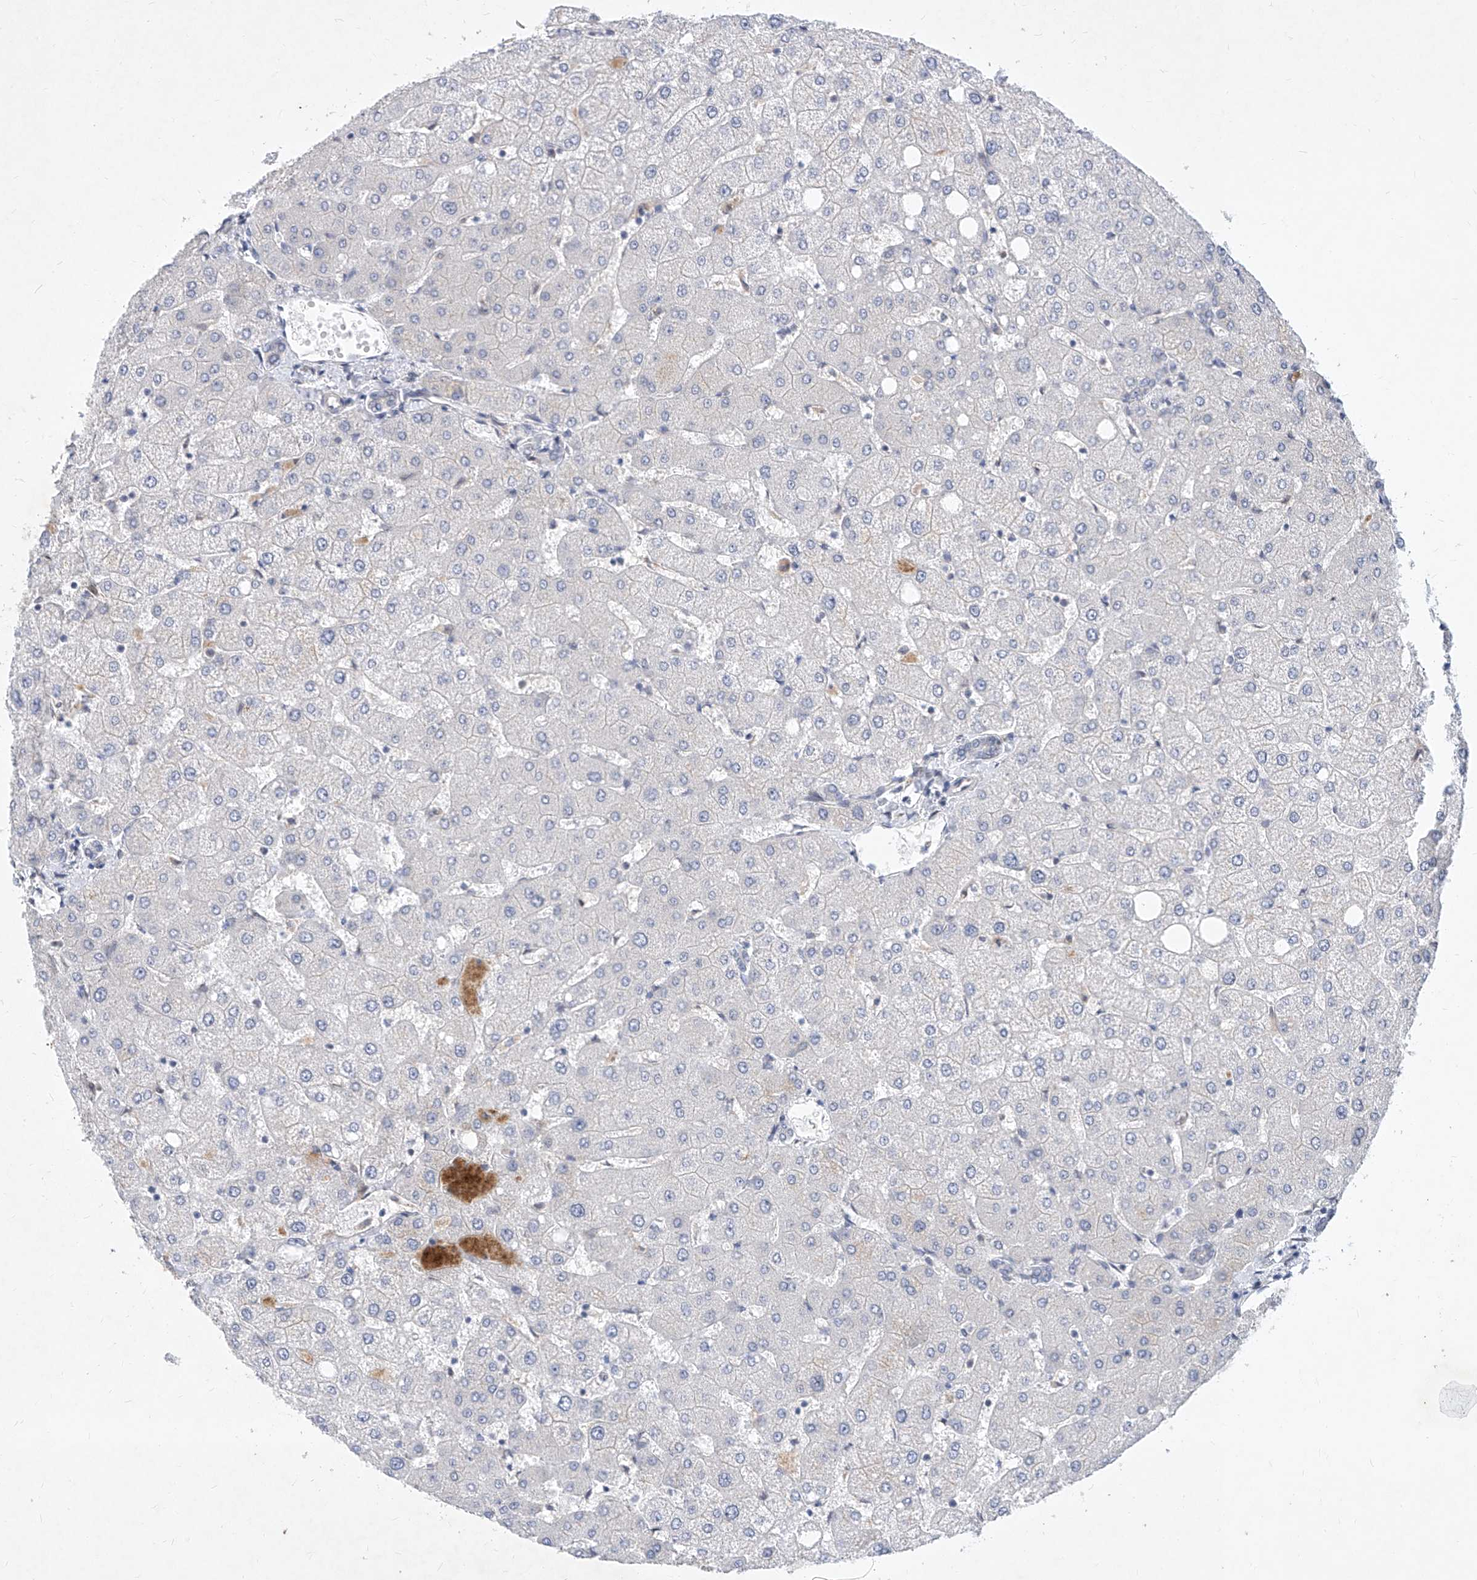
{"staining": {"intensity": "negative", "quantity": "none", "location": "none"}, "tissue": "liver", "cell_type": "Cholangiocytes", "image_type": "normal", "snomed": [{"axis": "morphology", "description": "Normal tissue, NOS"}, {"axis": "topography", "description": "Liver"}], "caption": "Immunohistochemical staining of benign human liver demonstrates no significant positivity in cholangiocytes.", "gene": "MX2", "patient": {"sex": "female", "age": 54}}